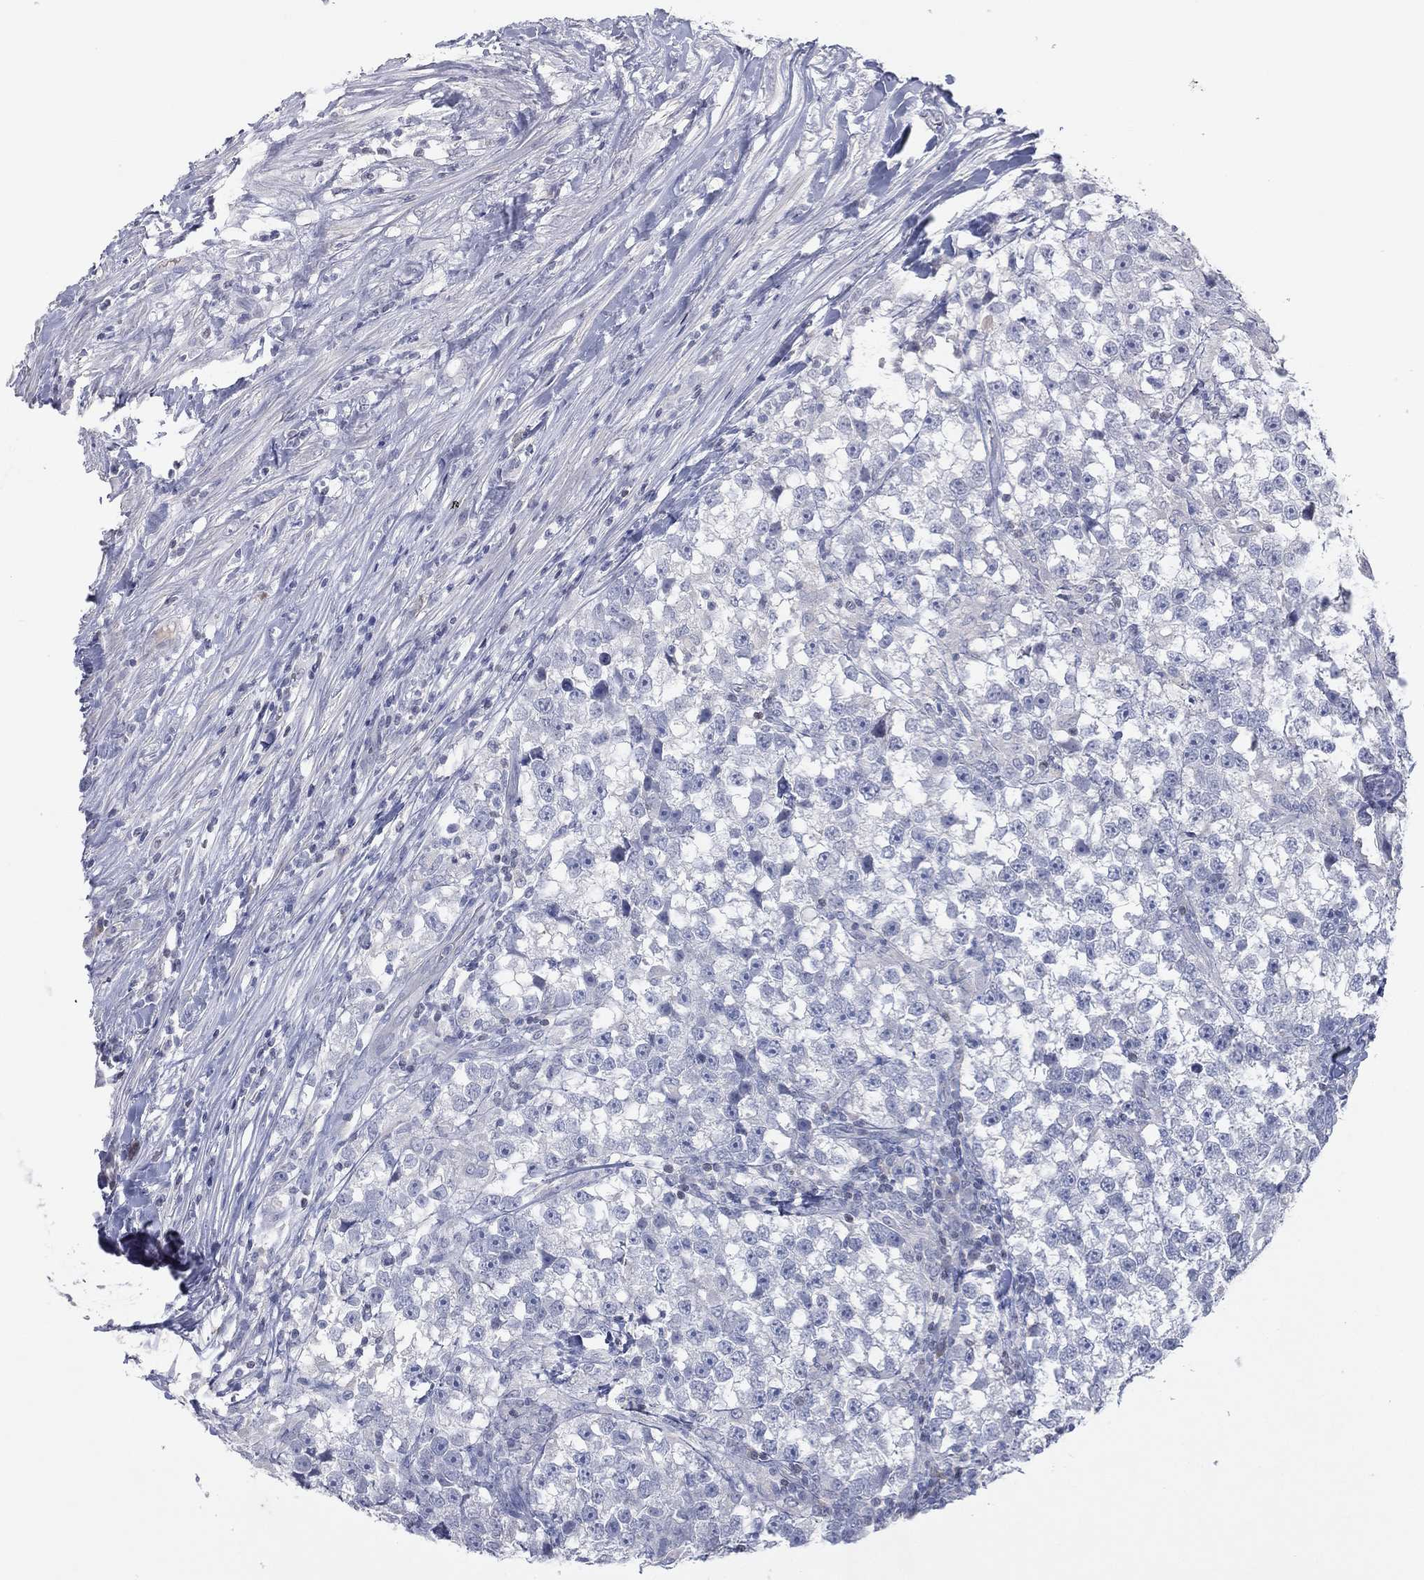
{"staining": {"intensity": "negative", "quantity": "none", "location": "none"}, "tissue": "testis cancer", "cell_type": "Tumor cells", "image_type": "cancer", "snomed": [{"axis": "morphology", "description": "Seminoma, NOS"}, {"axis": "topography", "description": "Testis"}], "caption": "Immunohistochemistry (IHC) of human testis seminoma demonstrates no staining in tumor cells. (Immunohistochemistry (IHC), brightfield microscopy, high magnification).", "gene": "CPT1B", "patient": {"sex": "male", "age": 46}}